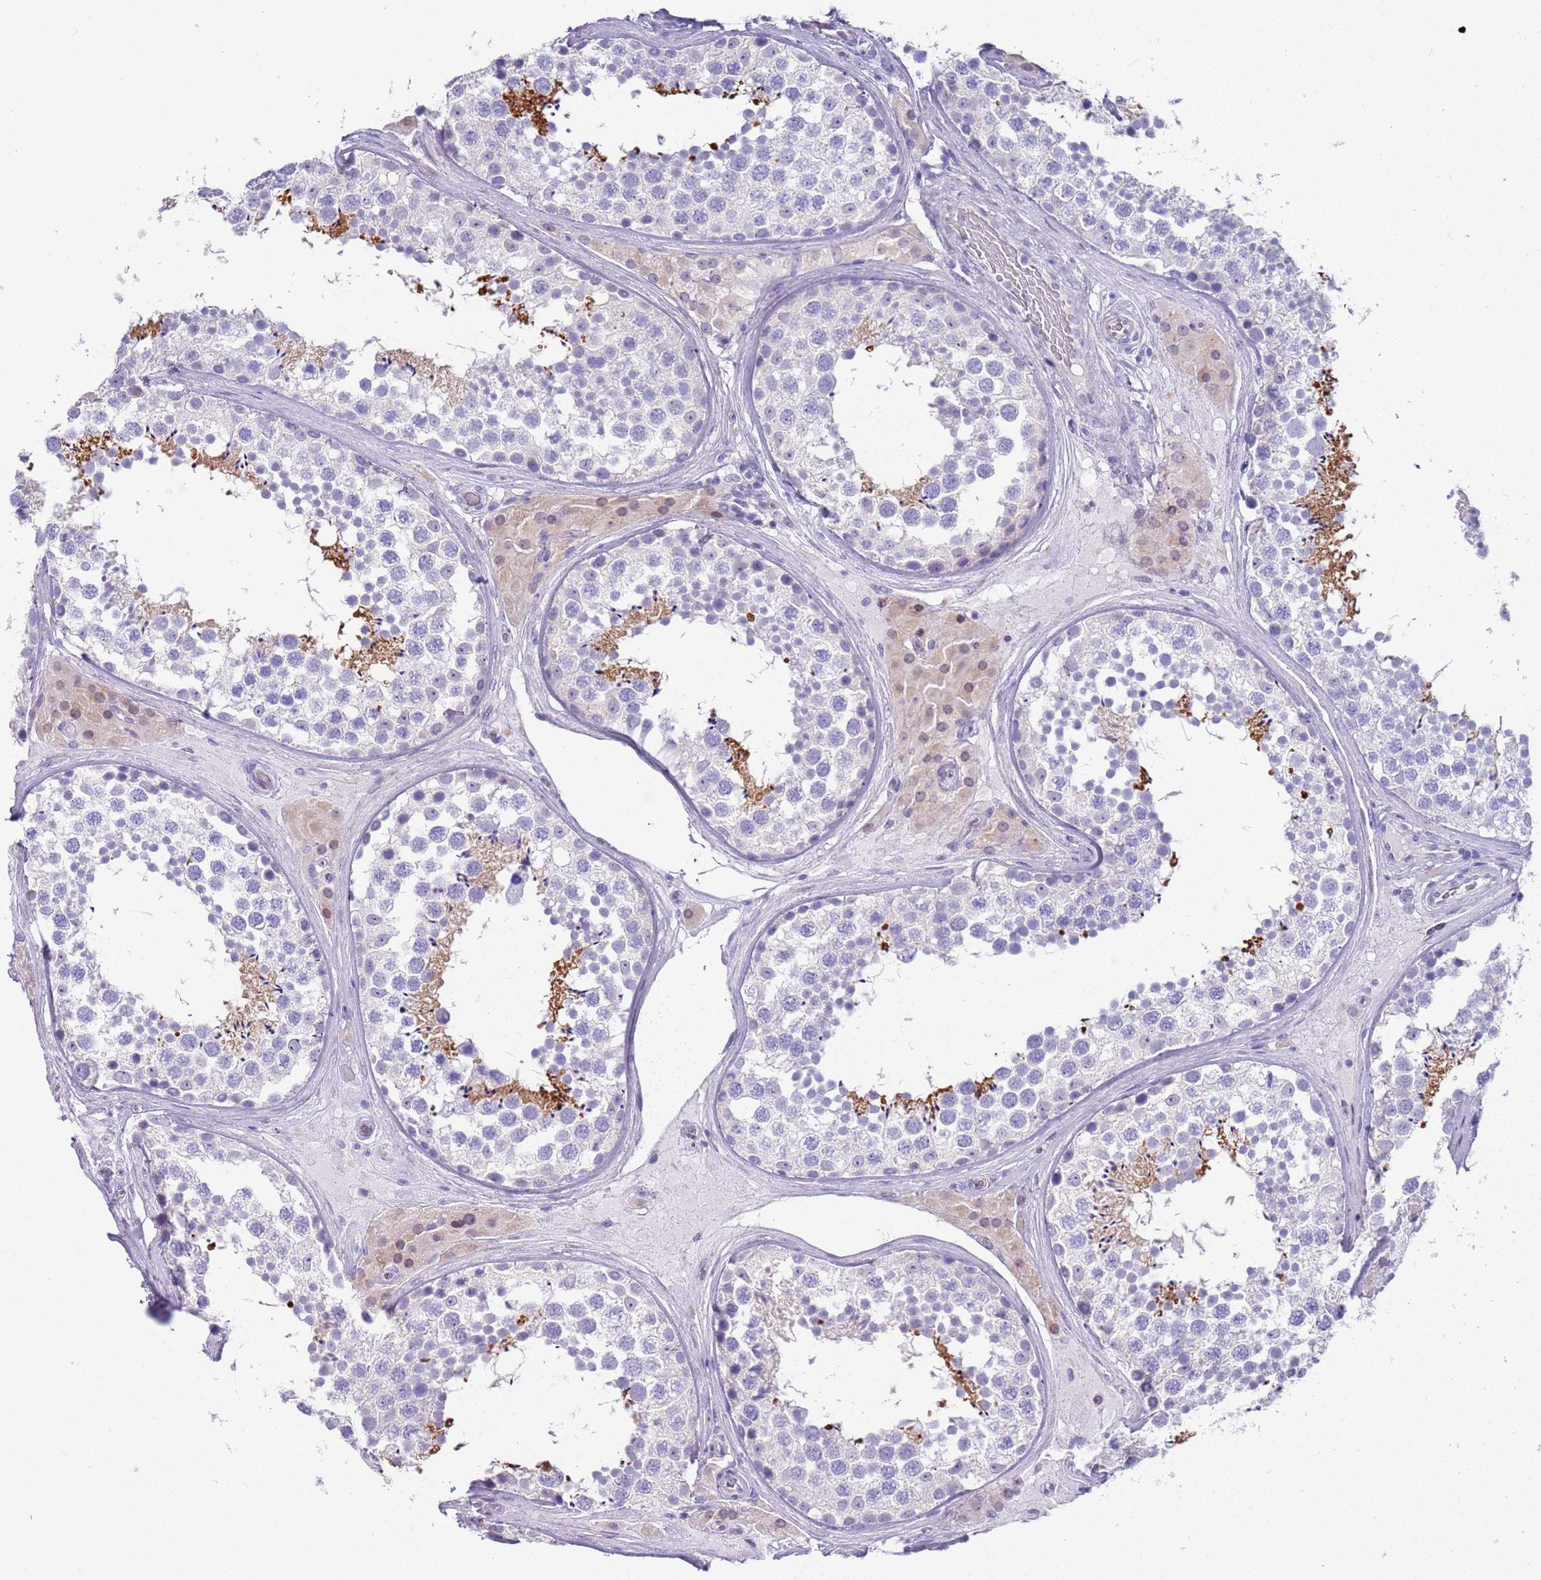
{"staining": {"intensity": "moderate", "quantity": "<25%", "location": "cytoplasmic/membranous"}, "tissue": "testis", "cell_type": "Cells in seminiferous ducts", "image_type": "normal", "snomed": [{"axis": "morphology", "description": "Normal tissue, NOS"}, {"axis": "topography", "description": "Testis"}], "caption": "Cells in seminiferous ducts show moderate cytoplasmic/membranous expression in approximately <25% of cells in unremarkable testis. (DAB = brown stain, brightfield microscopy at high magnification).", "gene": "BRMS1L", "patient": {"sex": "male", "age": 46}}